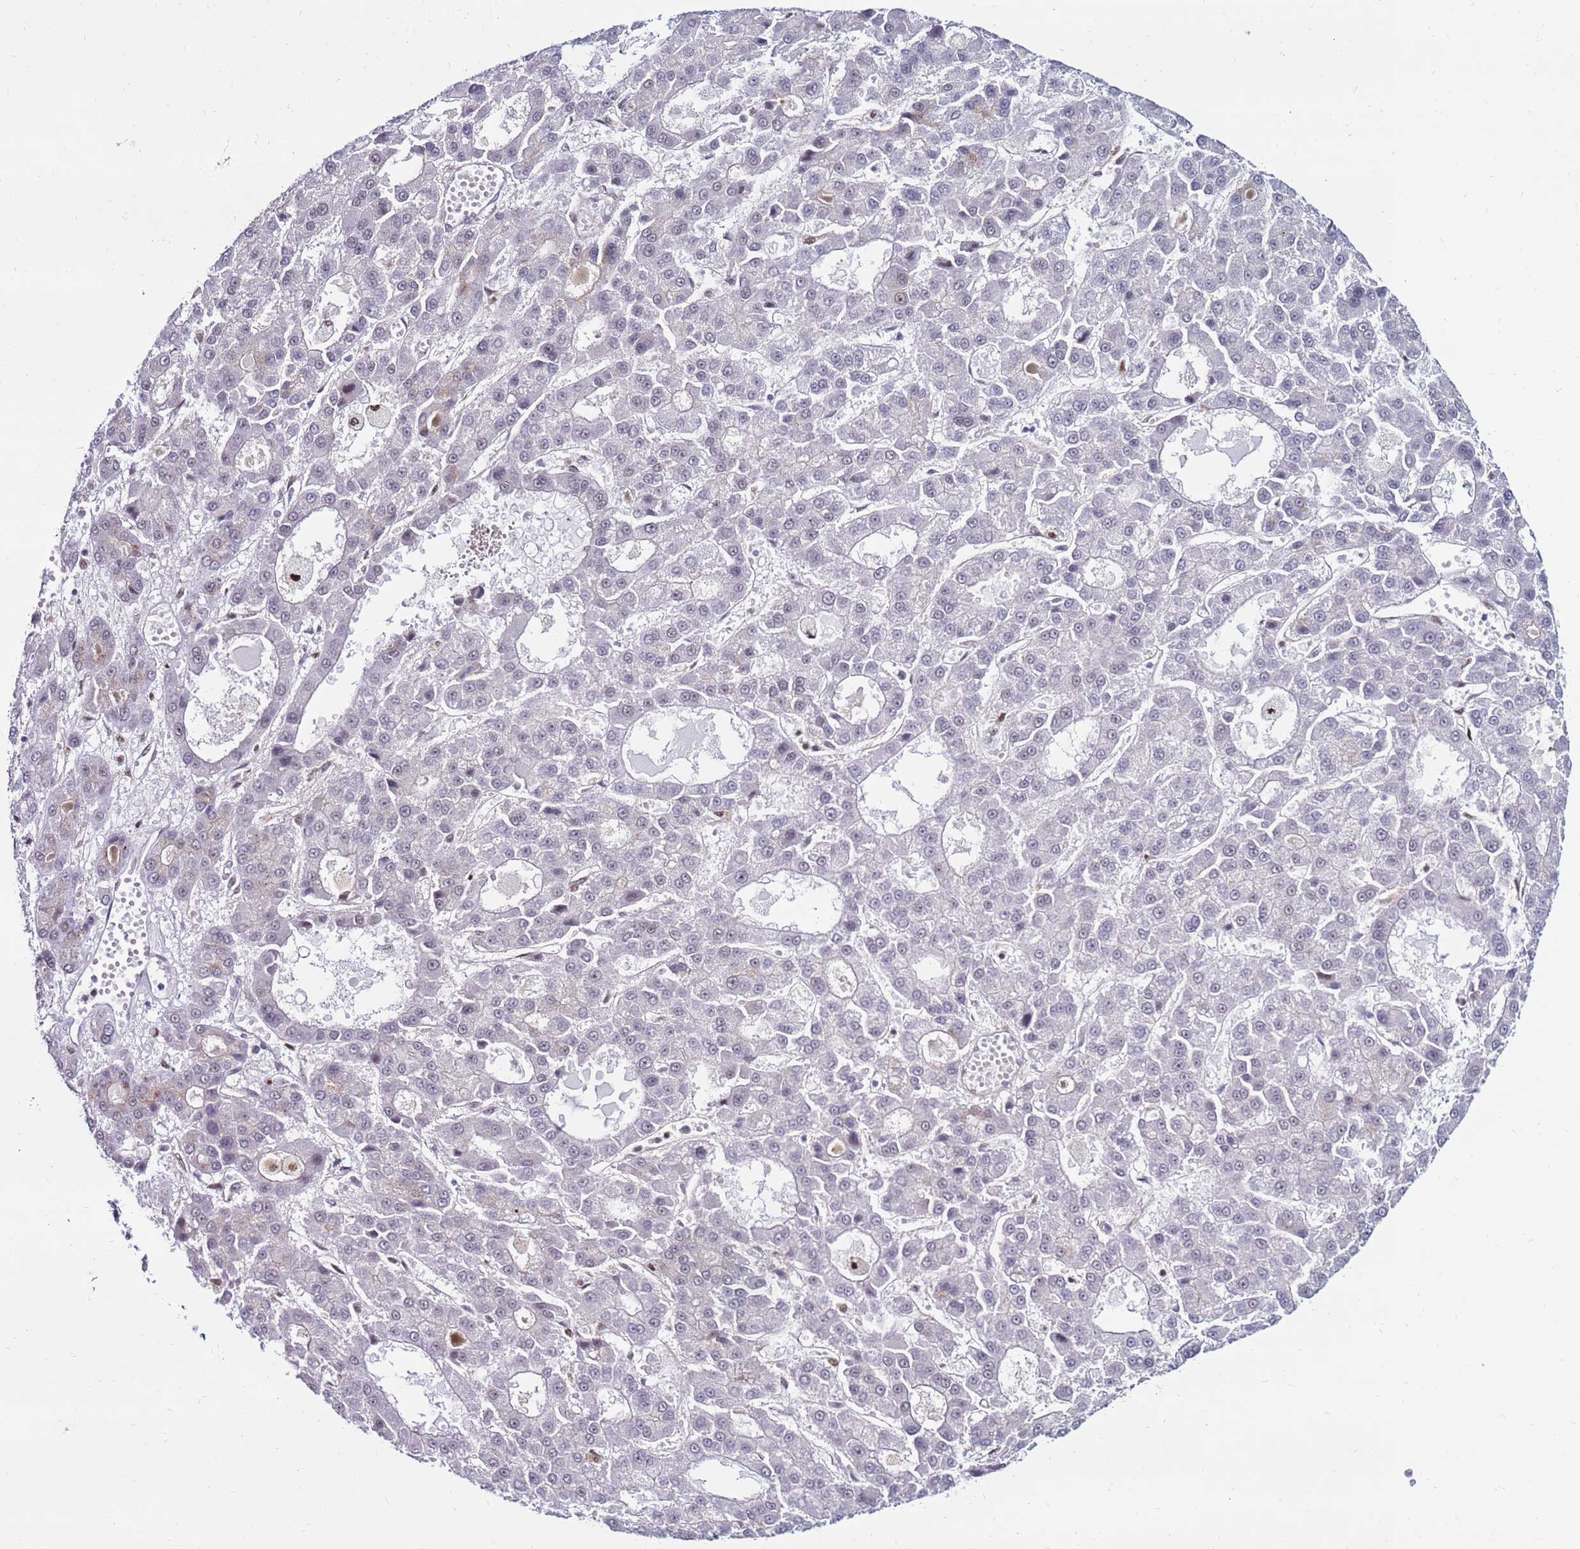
{"staining": {"intensity": "negative", "quantity": "none", "location": "none"}, "tissue": "liver cancer", "cell_type": "Tumor cells", "image_type": "cancer", "snomed": [{"axis": "morphology", "description": "Carcinoma, Hepatocellular, NOS"}, {"axis": "topography", "description": "Liver"}], "caption": "Tumor cells show no significant staining in liver cancer. (IHC, brightfield microscopy, high magnification).", "gene": "KPNA4", "patient": {"sex": "male", "age": 70}}